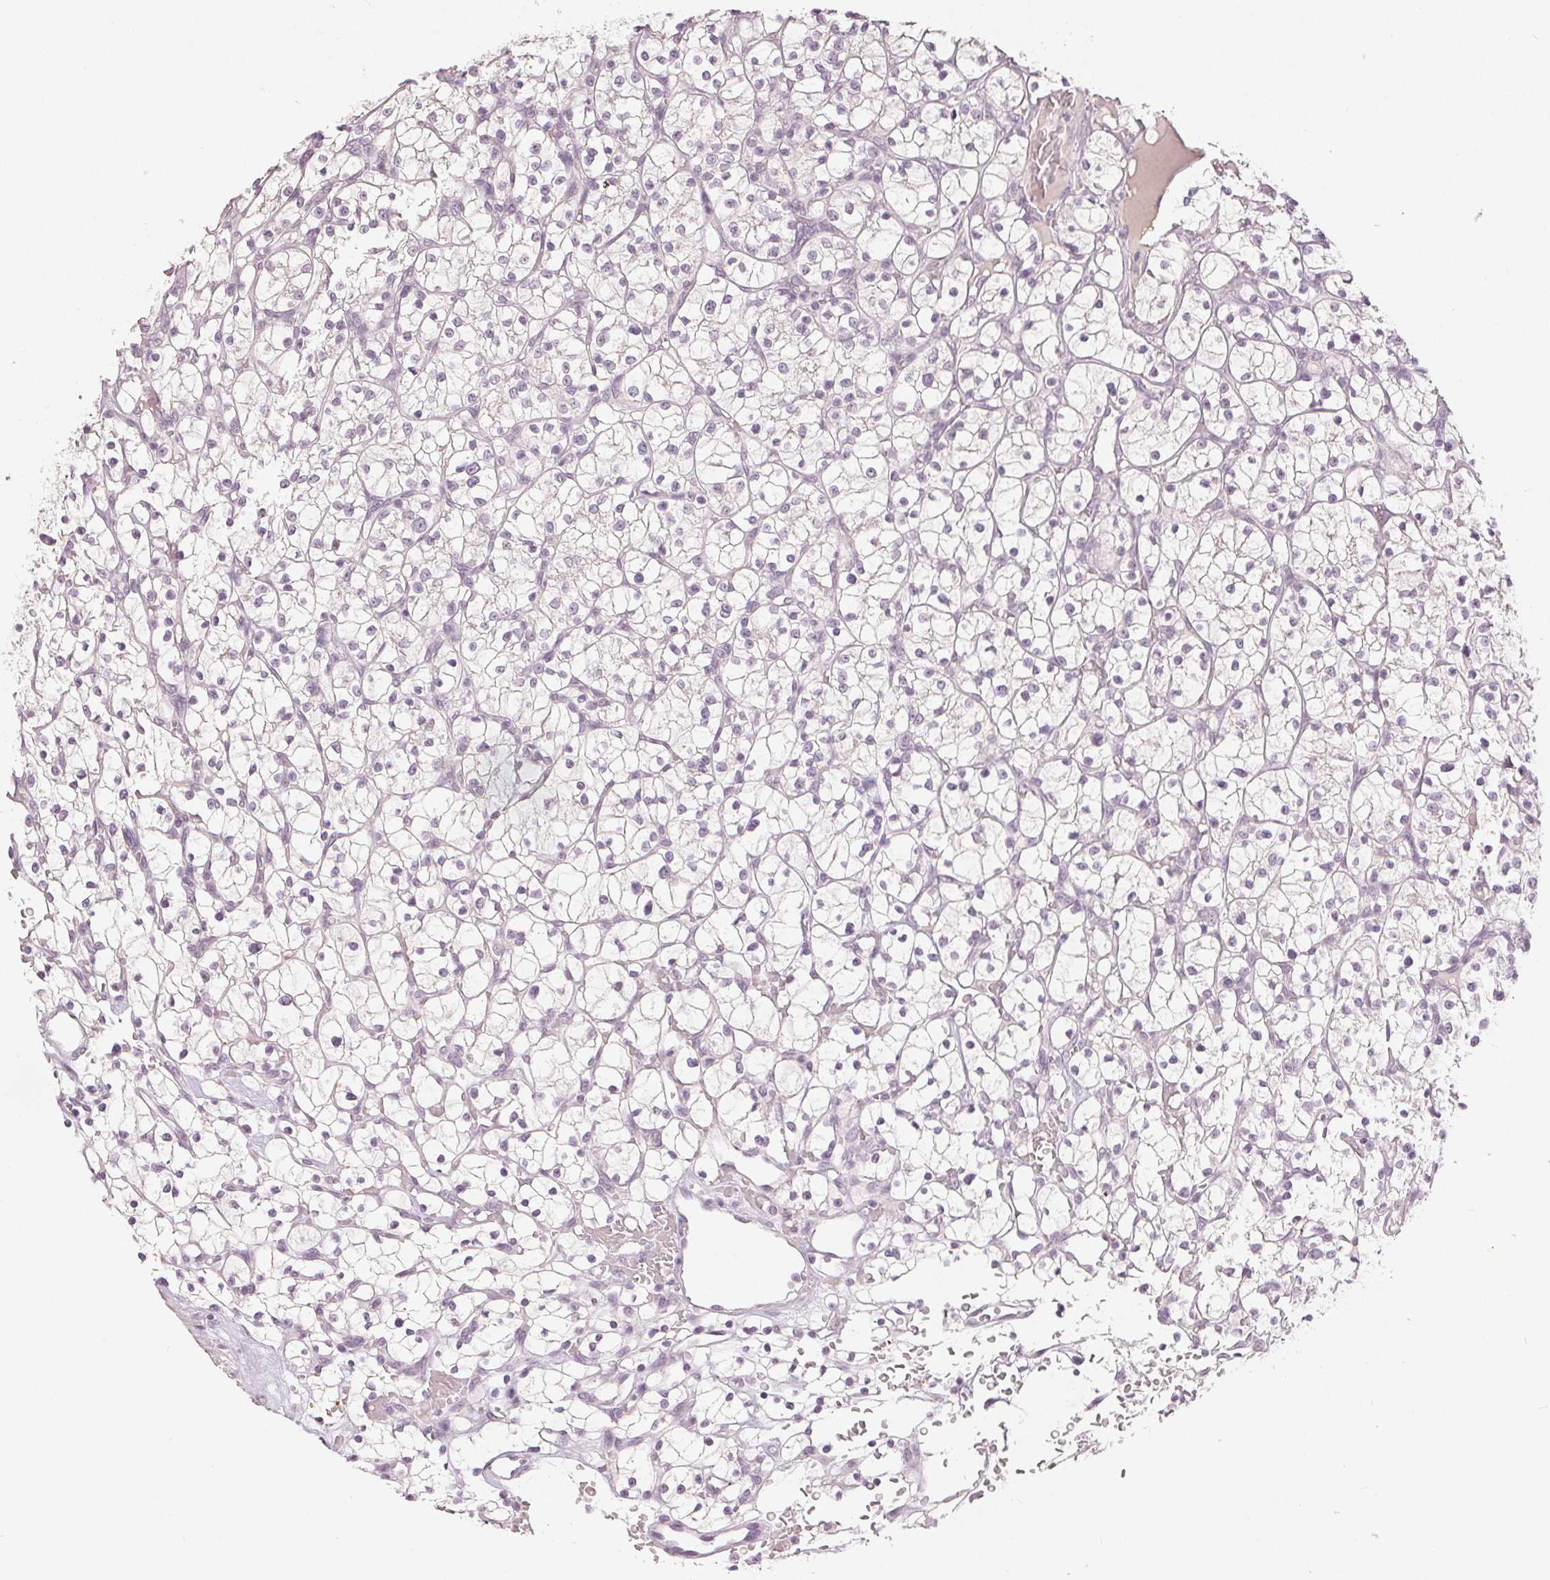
{"staining": {"intensity": "negative", "quantity": "none", "location": "none"}, "tissue": "renal cancer", "cell_type": "Tumor cells", "image_type": "cancer", "snomed": [{"axis": "morphology", "description": "Adenocarcinoma, NOS"}, {"axis": "topography", "description": "Kidney"}], "caption": "This is an immunohistochemistry histopathology image of renal cancer (adenocarcinoma). There is no positivity in tumor cells.", "gene": "SLC27A5", "patient": {"sex": "female", "age": 64}}